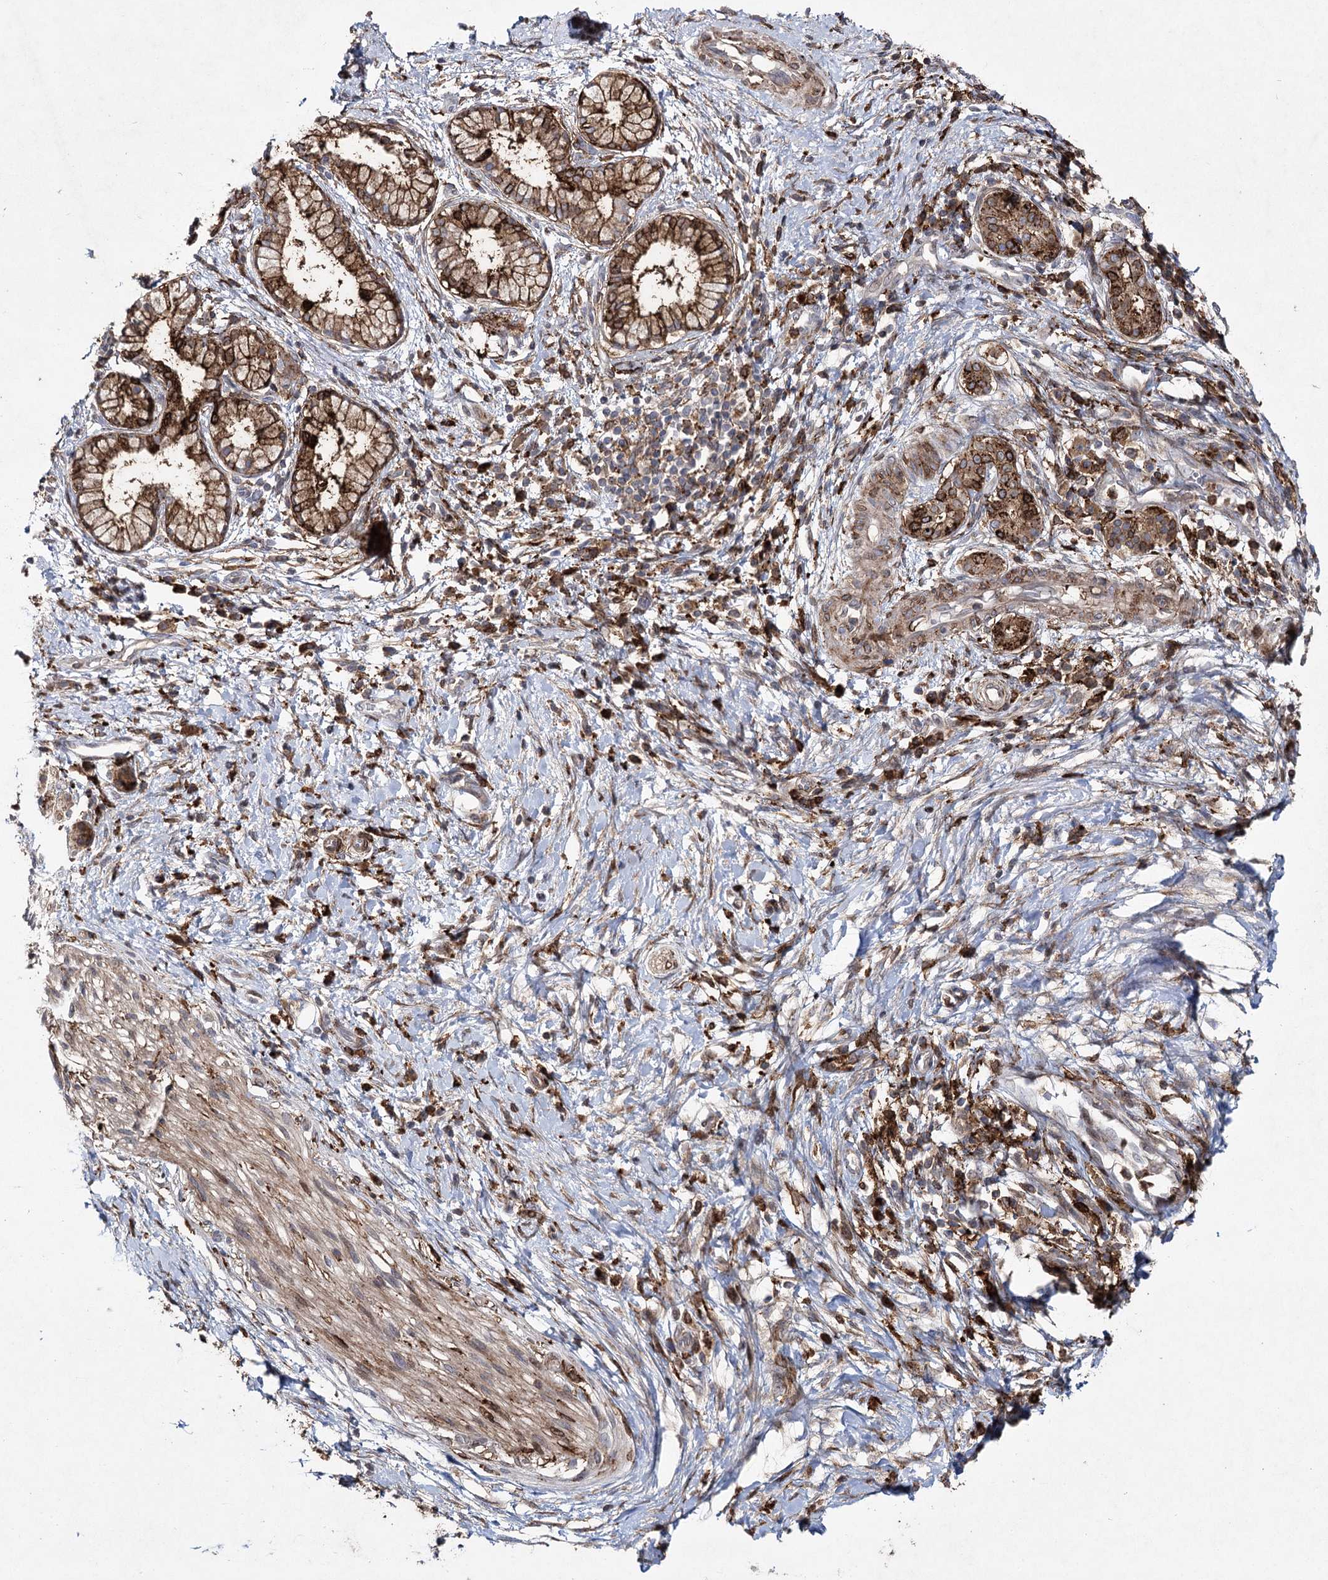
{"staining": {"intensity": "moderate", "quantity": ">75%", "location": "cytoplasmic/membranous"}, "tissue": "pancreatic cancer", "cell_type": "Tumor cells", "image_type": "cancer", "snomed": [{"axis": "morphology", "description": "Adenocarcinoma, NOS"}, {"axis": "topography", "description": "Pancreas"}], "caption": "High-power microscopy captured an immunohistochemistry micrograph of pancreatic cancer, revealing moderate cytoplasmic/membranous expression in approximately >75% of tumor cells.", "gene": "DCUN1D4", "patient": {"sex": "male", "age": 68}}